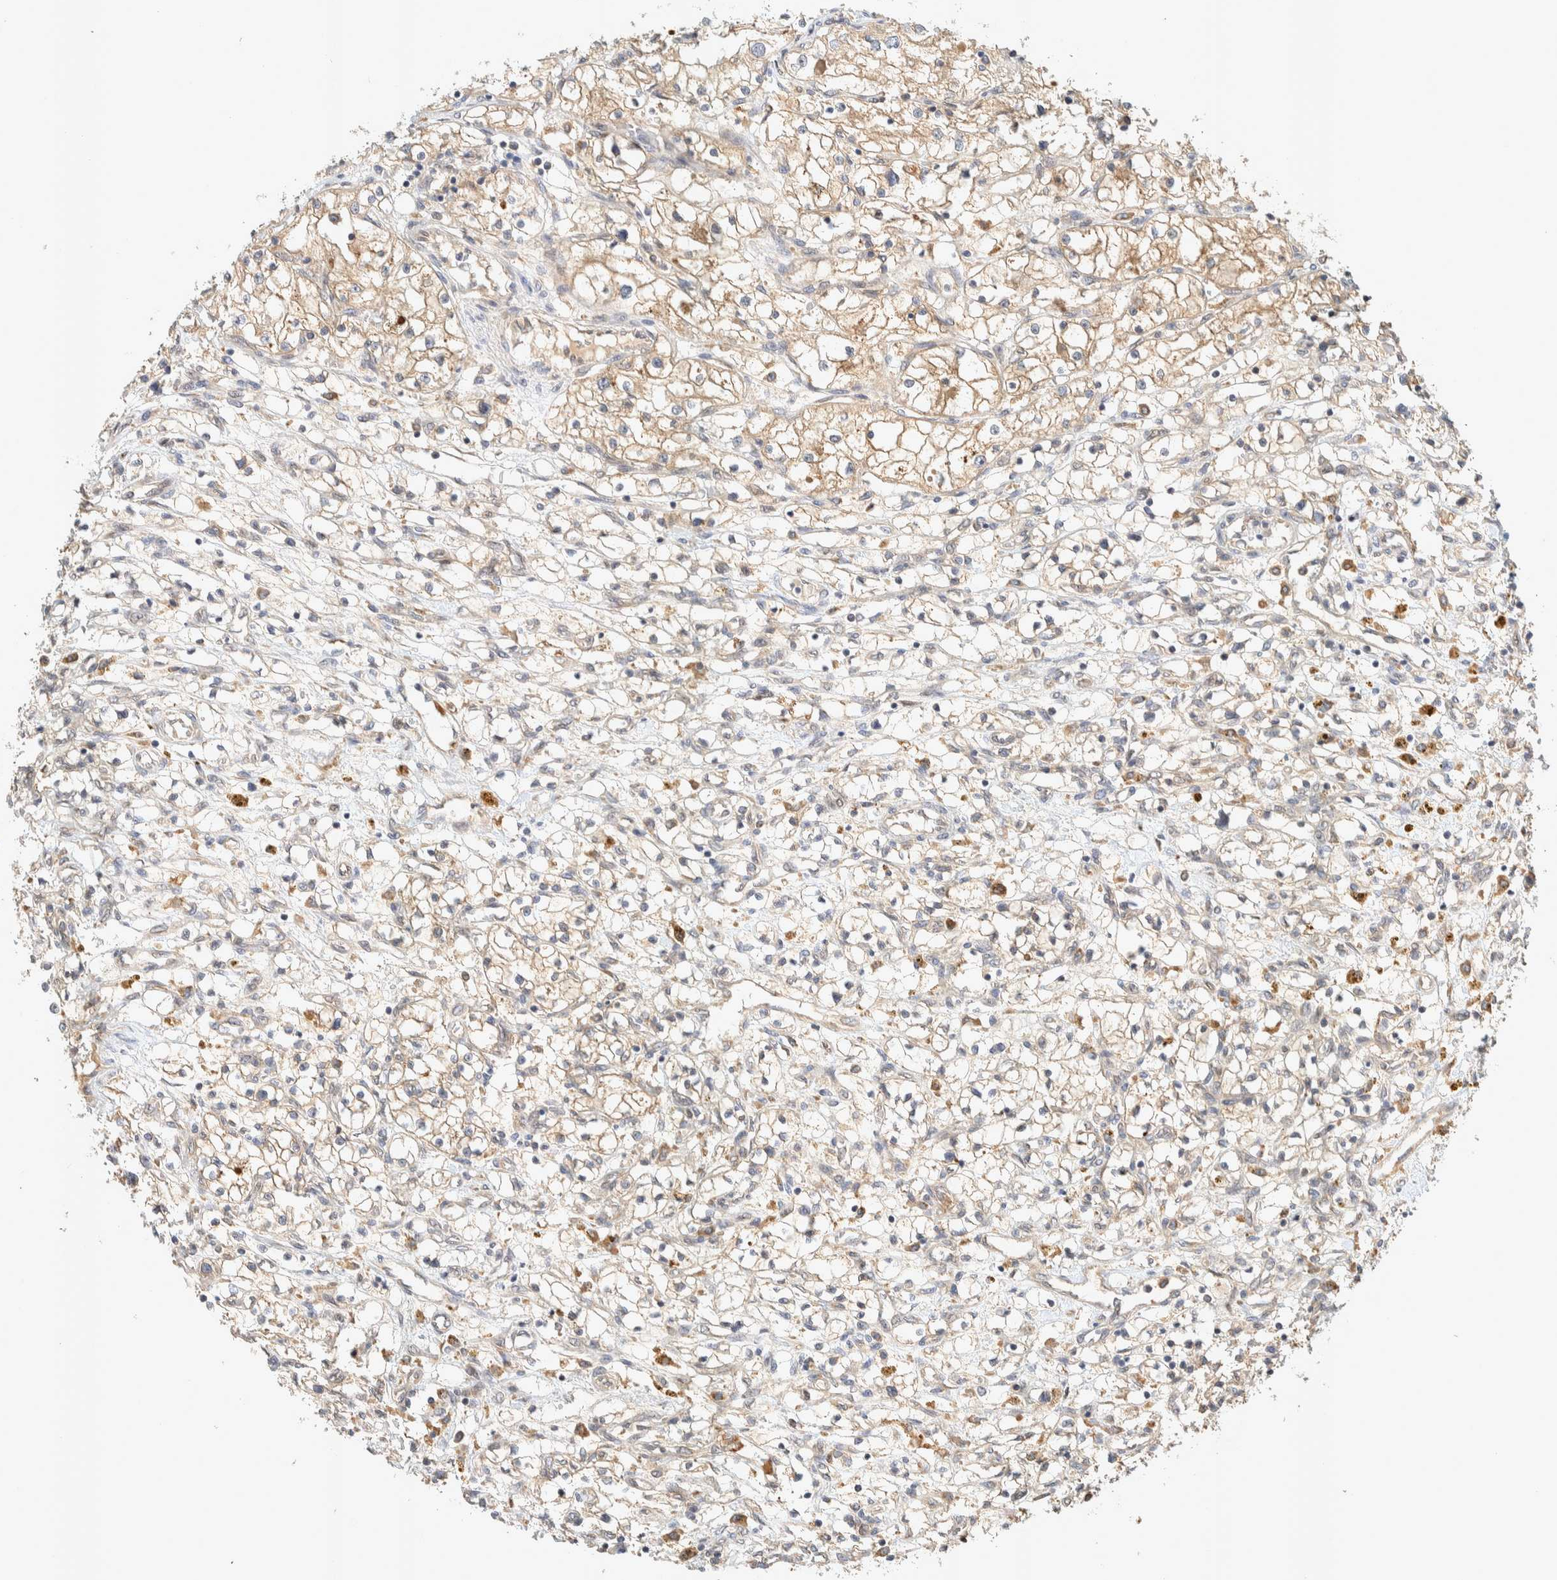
{"staining": {"intensity": "weak", "quantity": "25%-75%", "location": "cytoplasmic/membranous"}, "tissue": "renal cancer", "cell_type": "Tumor cells", "image_type": "cancer", "snomed": [{"axis": "morphology", "description": "Adenocarcinoma, NOS"}, {"axis": "topography", "description": "Kidney"}], "caption": "The immunohistochemical stain highlights weak cytoplasmic/membranous expression in tumor cells of renal adenocarcinoma tissue.", "gene": "PXK", "patient": {"sex": "male", "age": 68}}